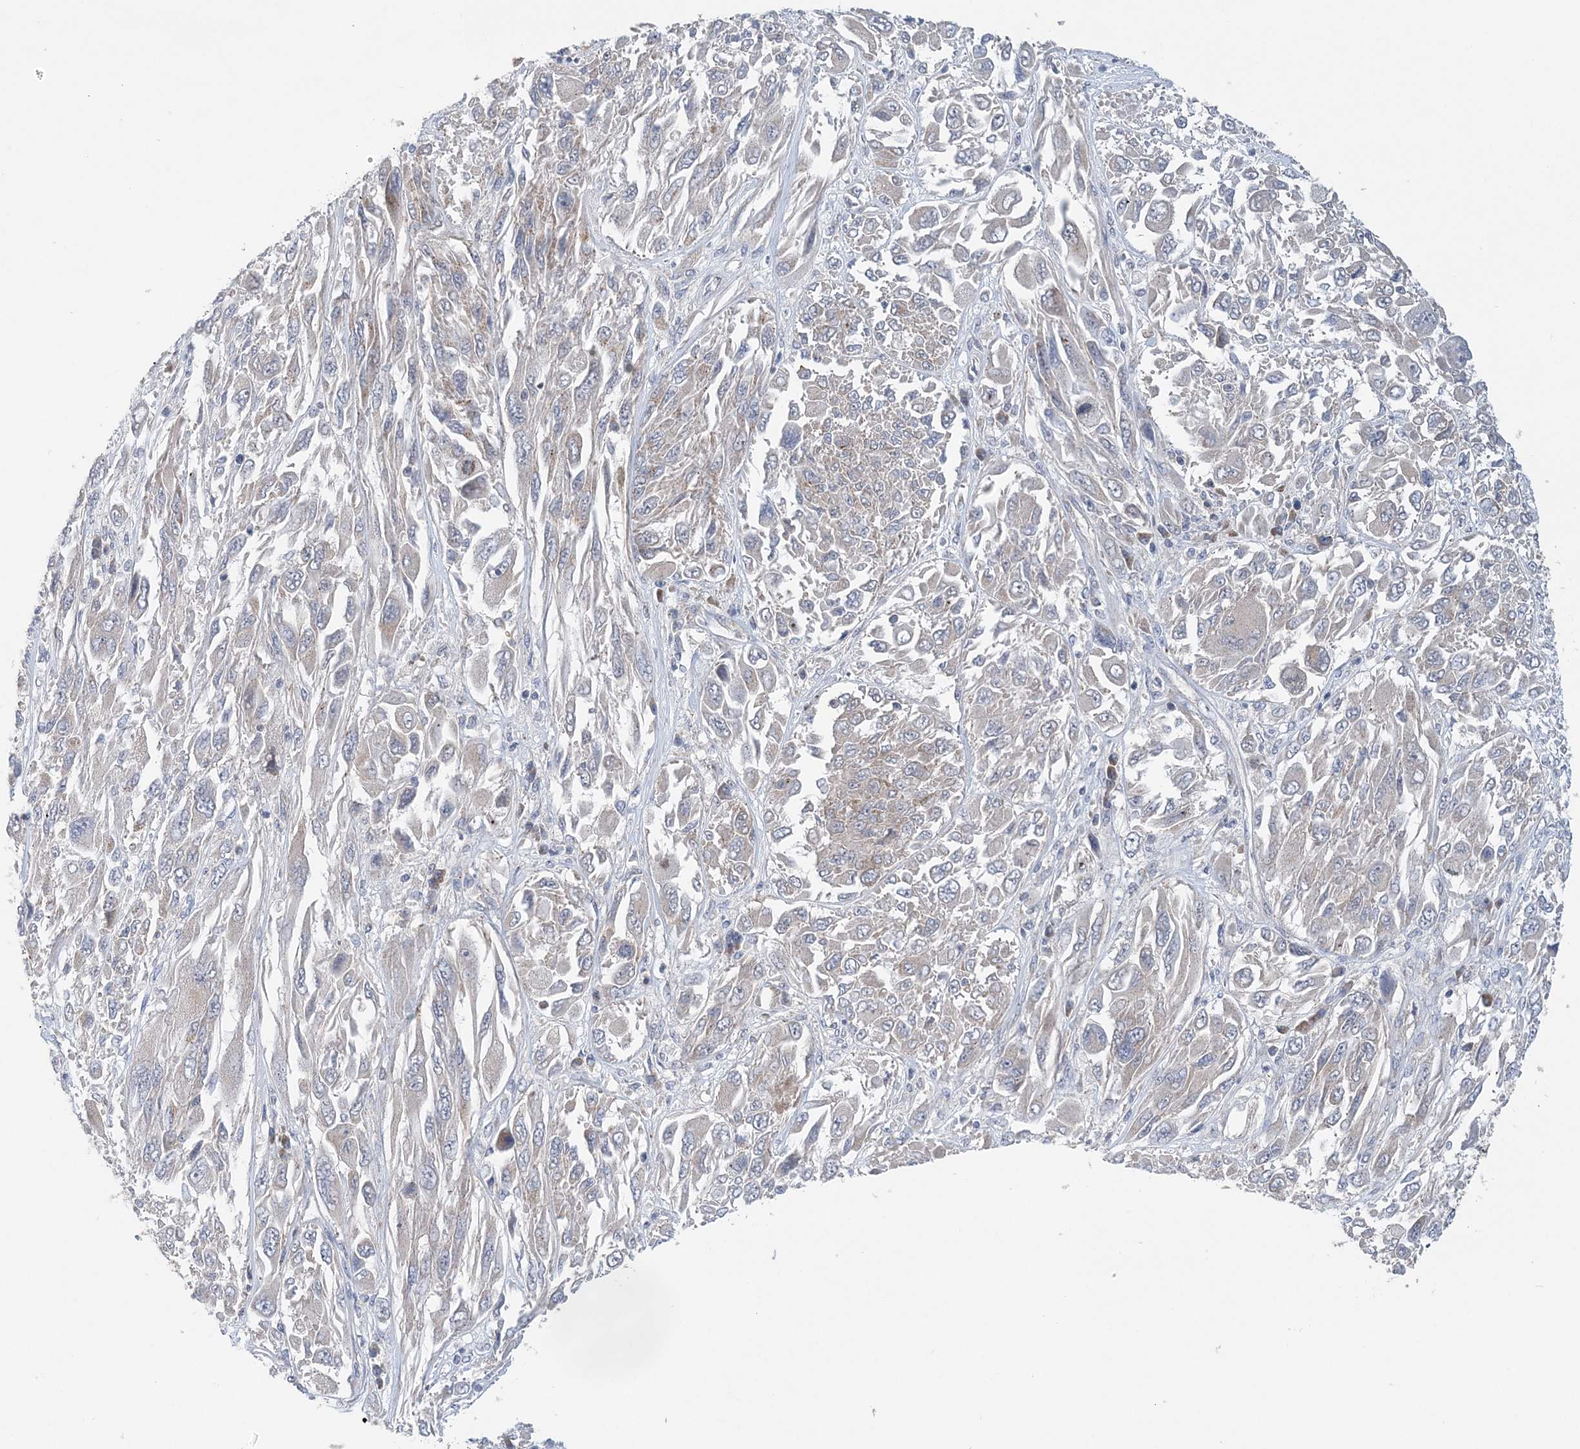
{"staining": {"intensity": "negative", "quantity": "none", "location": "none"}, "tissue": "melanoma", "cell_type": "Tumor cells", "image_type": "cancer", "snomed": [{"axis": "morphology", "description": "Malignant melanoma, NOS"}, {"axis": "topography", "description": "Skin"}], "caption": "Melanoma stained for a protein using immunohistochemistry (IHC) reveals no staining tumor cells.", "gene": "COPE", "patient": {"sex": "female", "age": 91}}